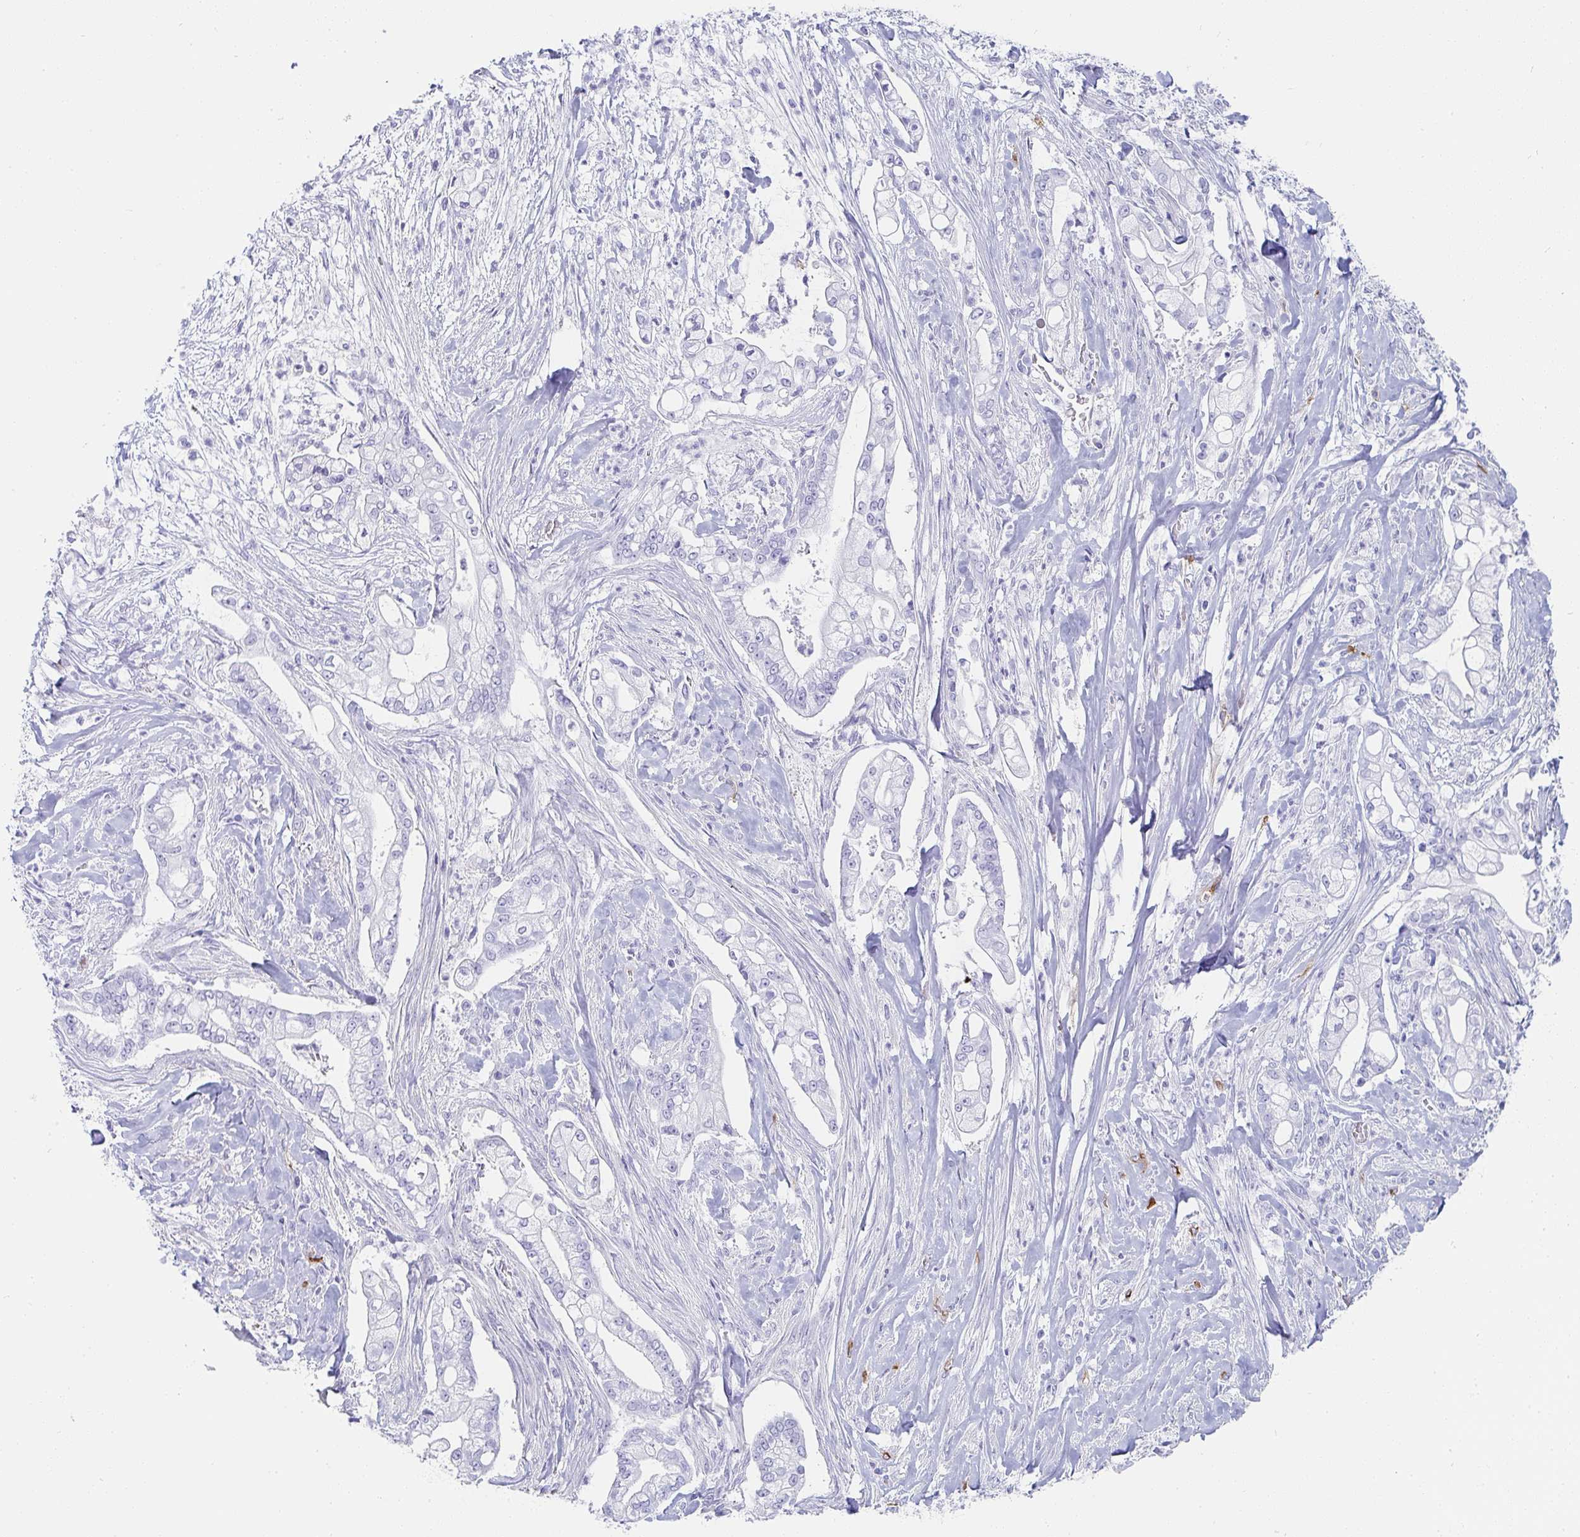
{"staining": {"intensity": "negative", "quantity": "none", "location": "none"}, "tissue": "pancreatic cancer", "cell_type": "Tumor cells", "image_type": "cancer", "snomed": [{"axis": "morphology", "description": "Adenocarcinoma, NOS"}, {"axis": "topography", "description": "Pancreas"}], "caption": "Adenocarcinoma (pancreatic) was stained to show a protein in brown. There is no significant expression in tumor cells. (Stains: DAB immunohistochemistry (IHC) with hematoxylin counter stain, Microscopy: brightfield microscopy at high magnification).", "gene": "PRND", "patient": {"sex": "female", "age": 69}}